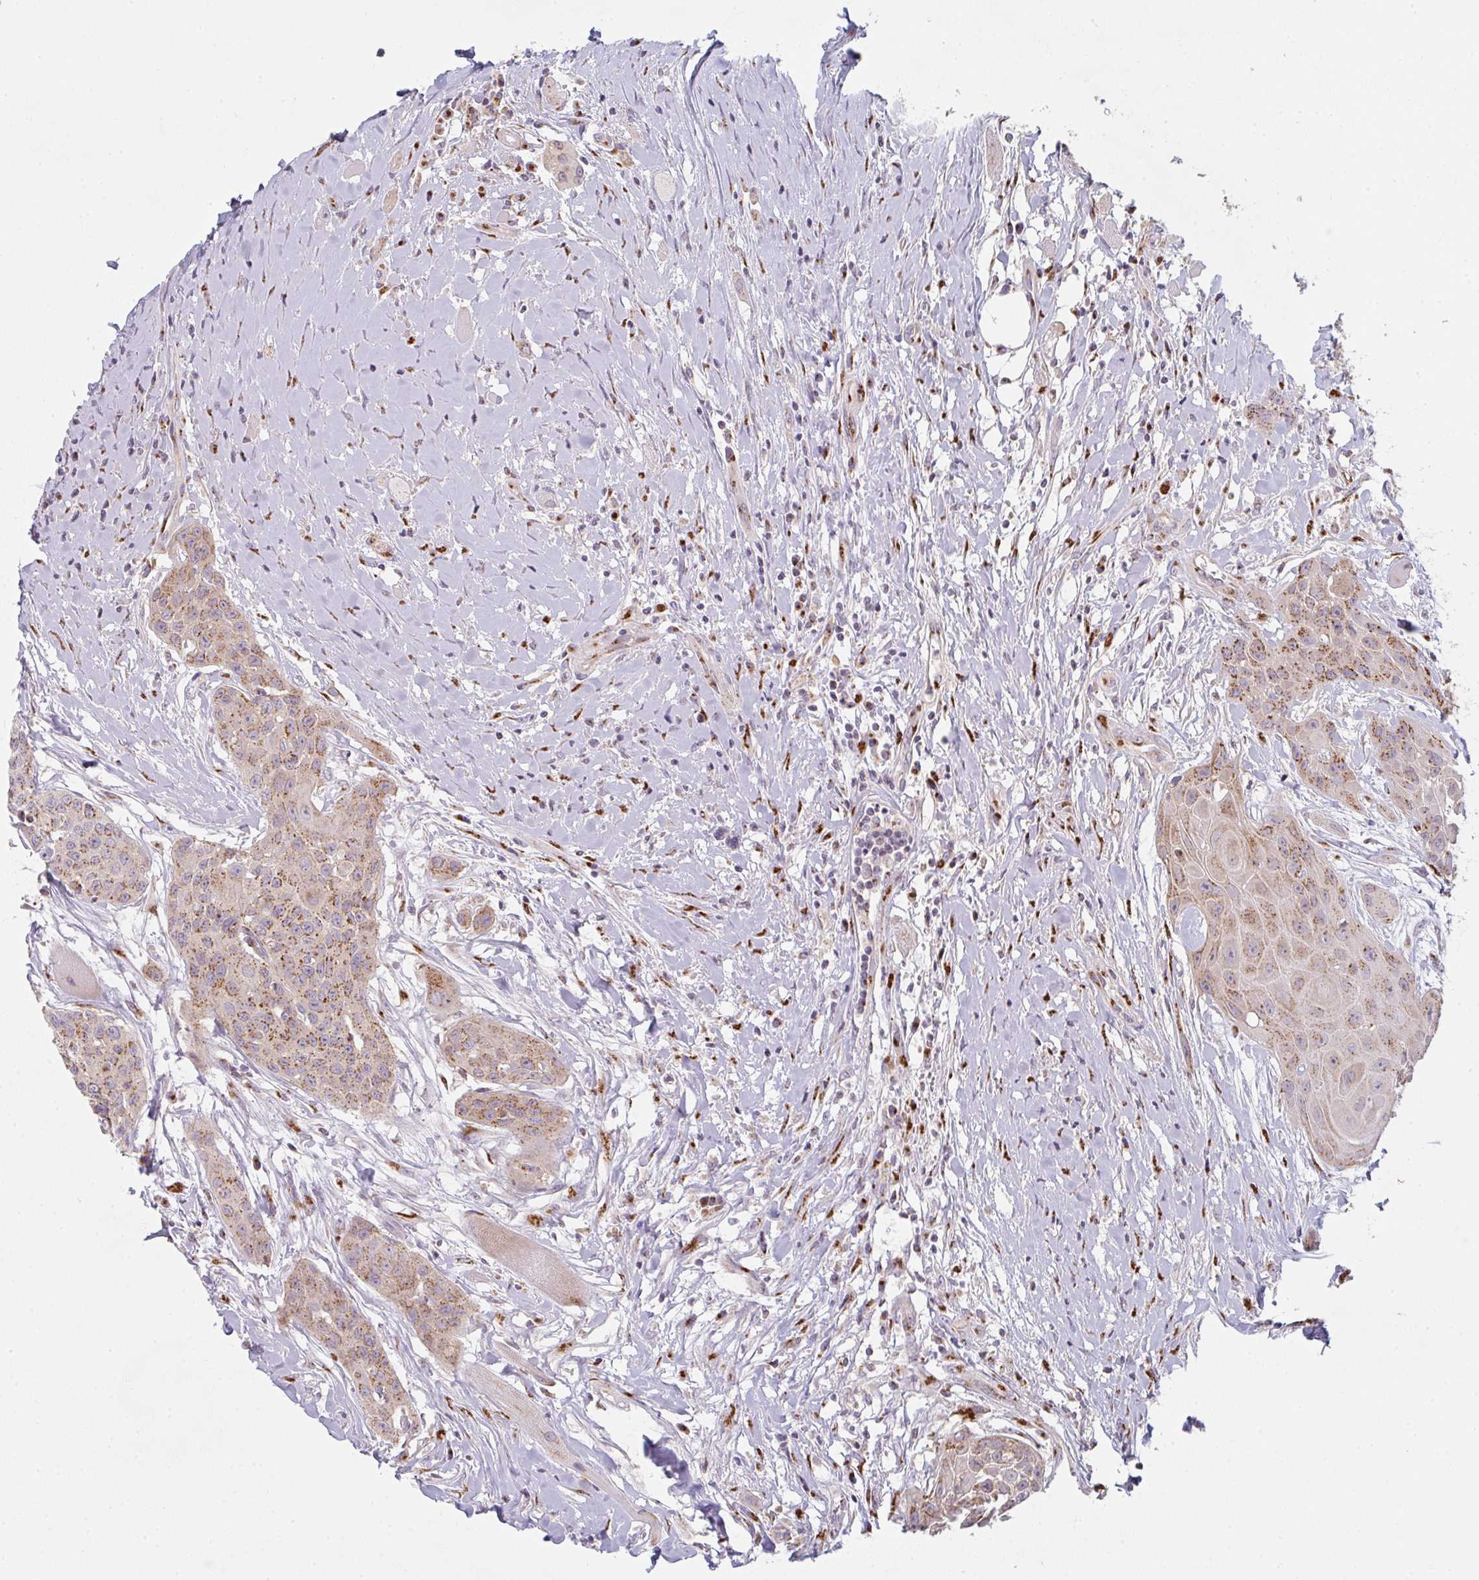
{"staining": {"intensity": "moderate", "quantity": ">75%", "location": "cytoplasmic/membranous"}, "tissue": "head and neck cancer", "cell_type": "Tumor cells", "image_type": "cancer", "snomed": [{"axis": "morphology", "description": "Squamous cell carcinoma, NOS"}, {"axis": "topography", "description": "Head-Neck"}], "caption": "Immunohistochemical staining of human head and neck squamous cell carcinoma demonstrates moderate cytoplasmic/membranous protein expression in approximately >75% of tumor cells.", "gene": "GVQW3", "patient": {"sex": "female", "age": 73}}